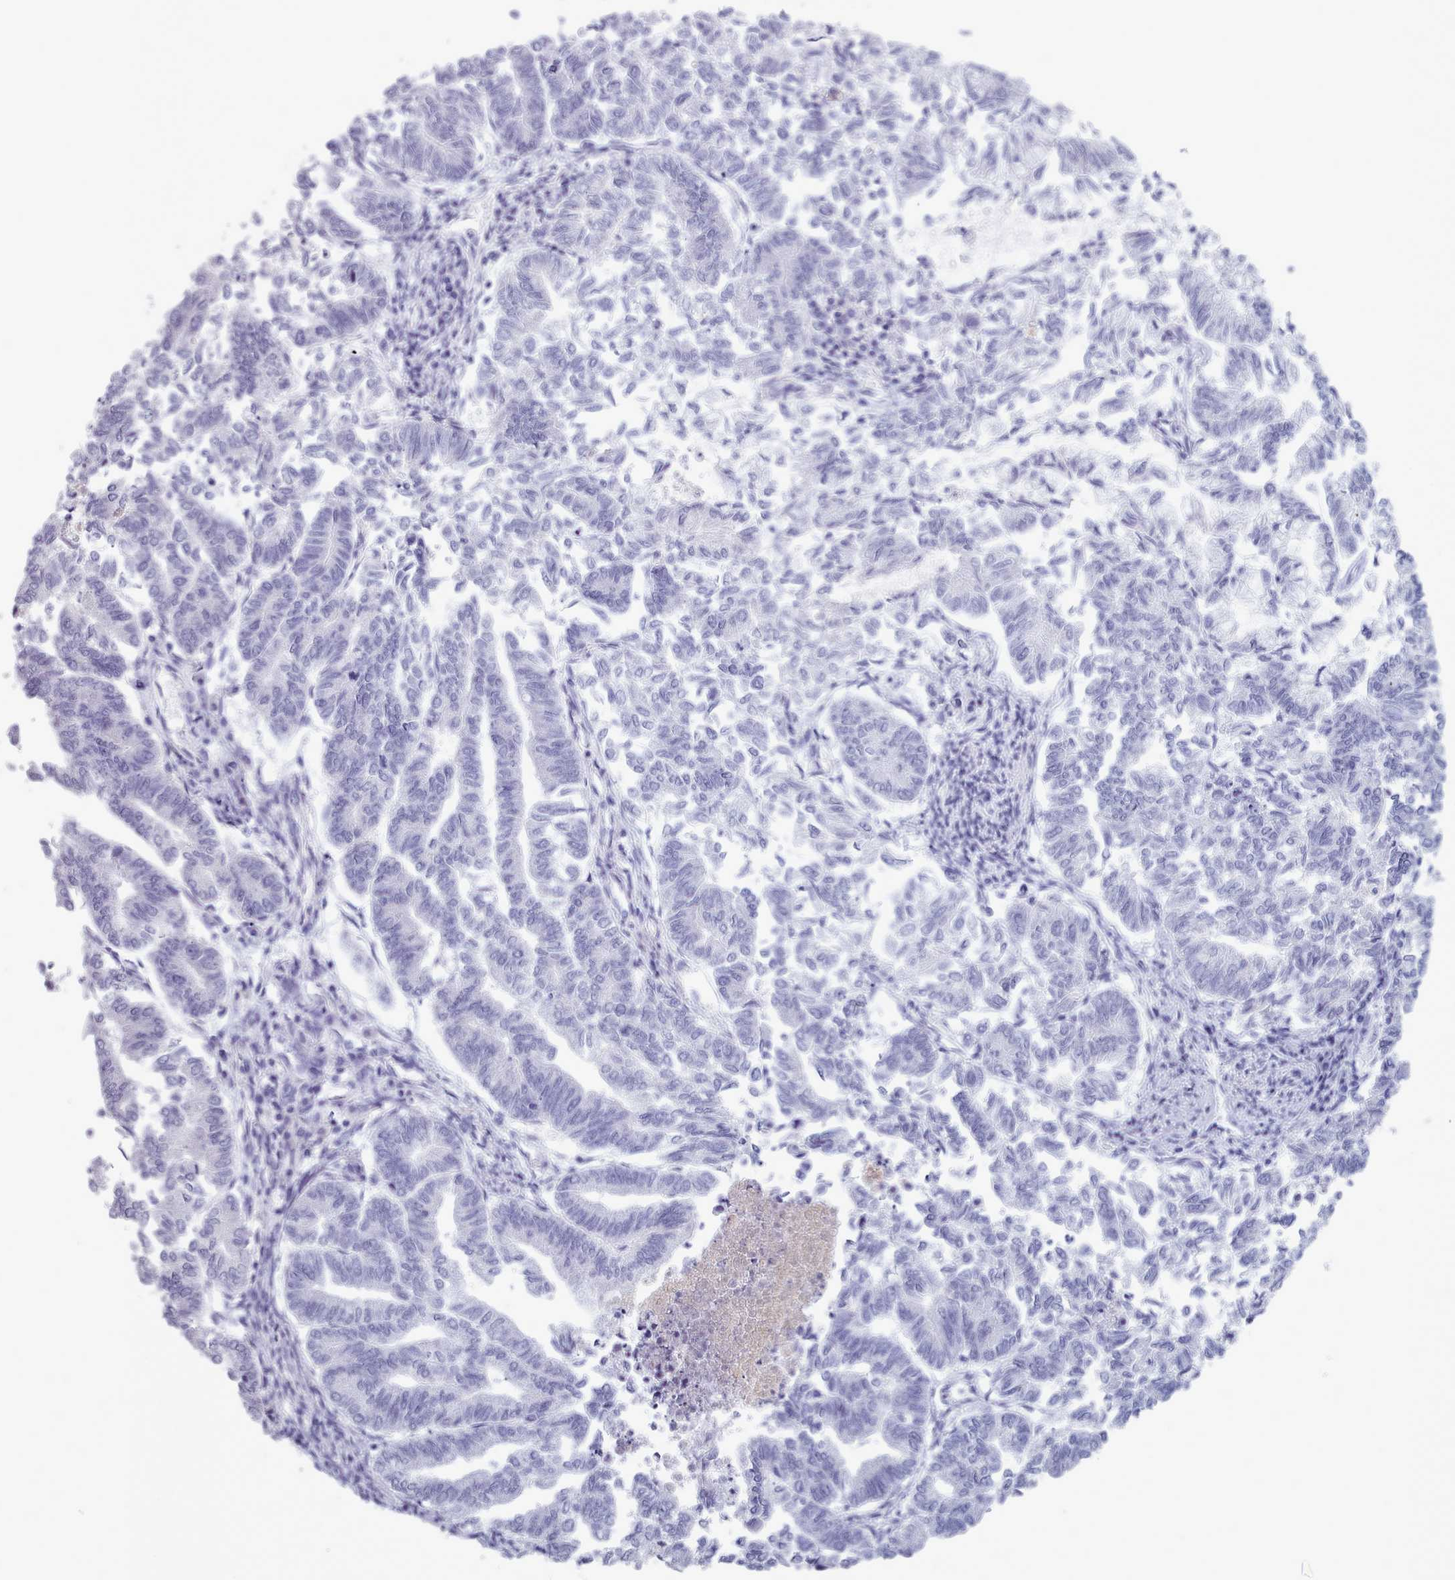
{"staining": {"intensity": "negative", "quantity": "none", "location": "none"}, "tissue": "endometrial cancer", "cell_type": "Tumor cells", "image_type": "cancer", "snomed": [{"axis": "morphology", "description": "Adenocarcinoma, NOS"}, {"axis": "topography", "description": "Endometrium"}], "caption": "High power microscopy photomicrograph of an immunohistochemistry image of endometrial adenocarcinoma, revealing no significant positivity in tumor cells.", "gene": "ZNF43", "patient": {"sex": "female", "age": 79}}